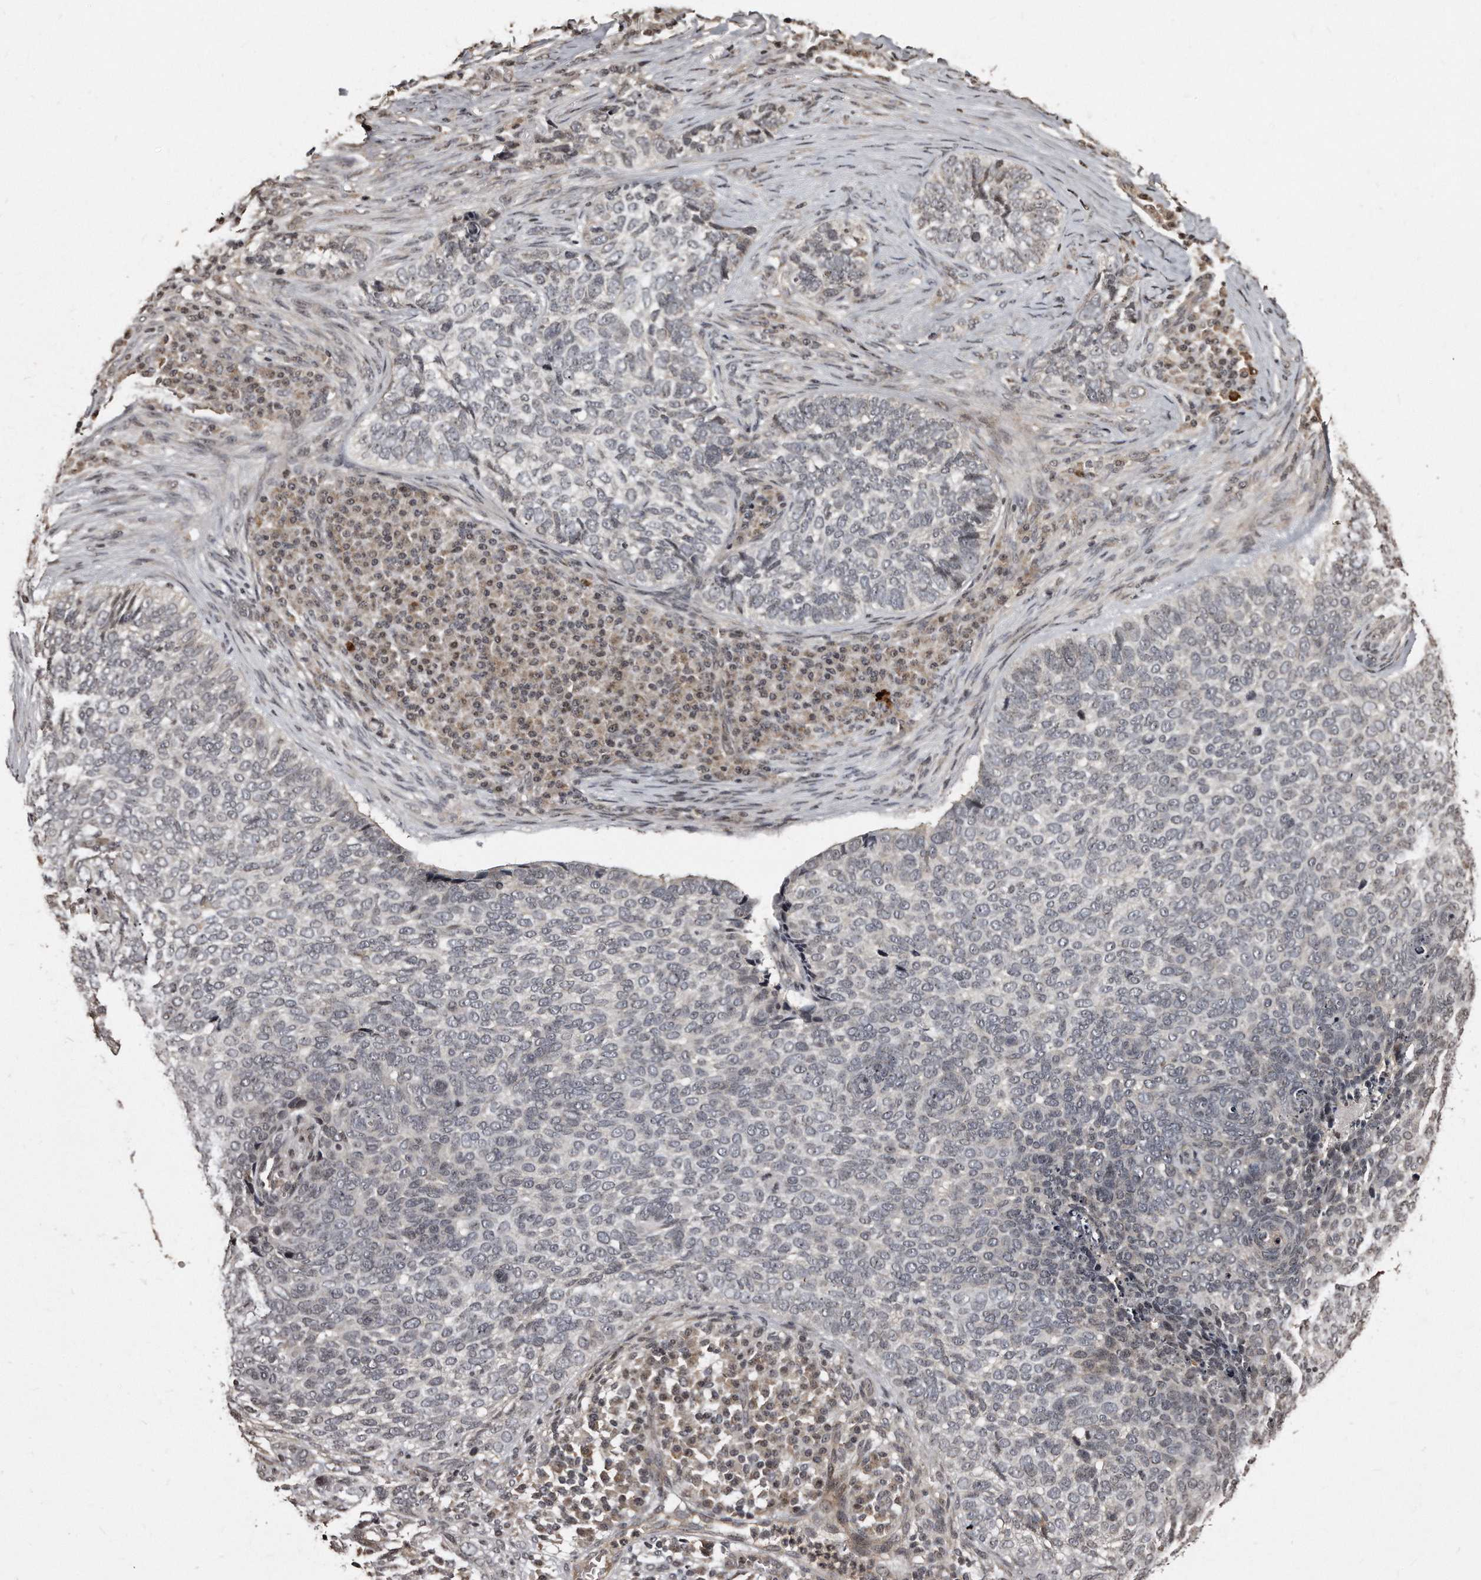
{"staining": {"intensity": "negative", "quantity": "none", "location": "none"}, "tissue": "skin cancer", "cell_type": "Tumor cells", "image_type": "cancer", "snomed": [{"axis": "morphology", "description": "Basal cell carcinoma"}, {"axis": "topography", "description": "Skin"}], "caption": "Skin cancer (basal cell carcinoma) was stained to show a protein in brown. There is no significant staining in tumor cells.", "gene": "TSHR", "patient": {"sex": "female", "age": 64}}